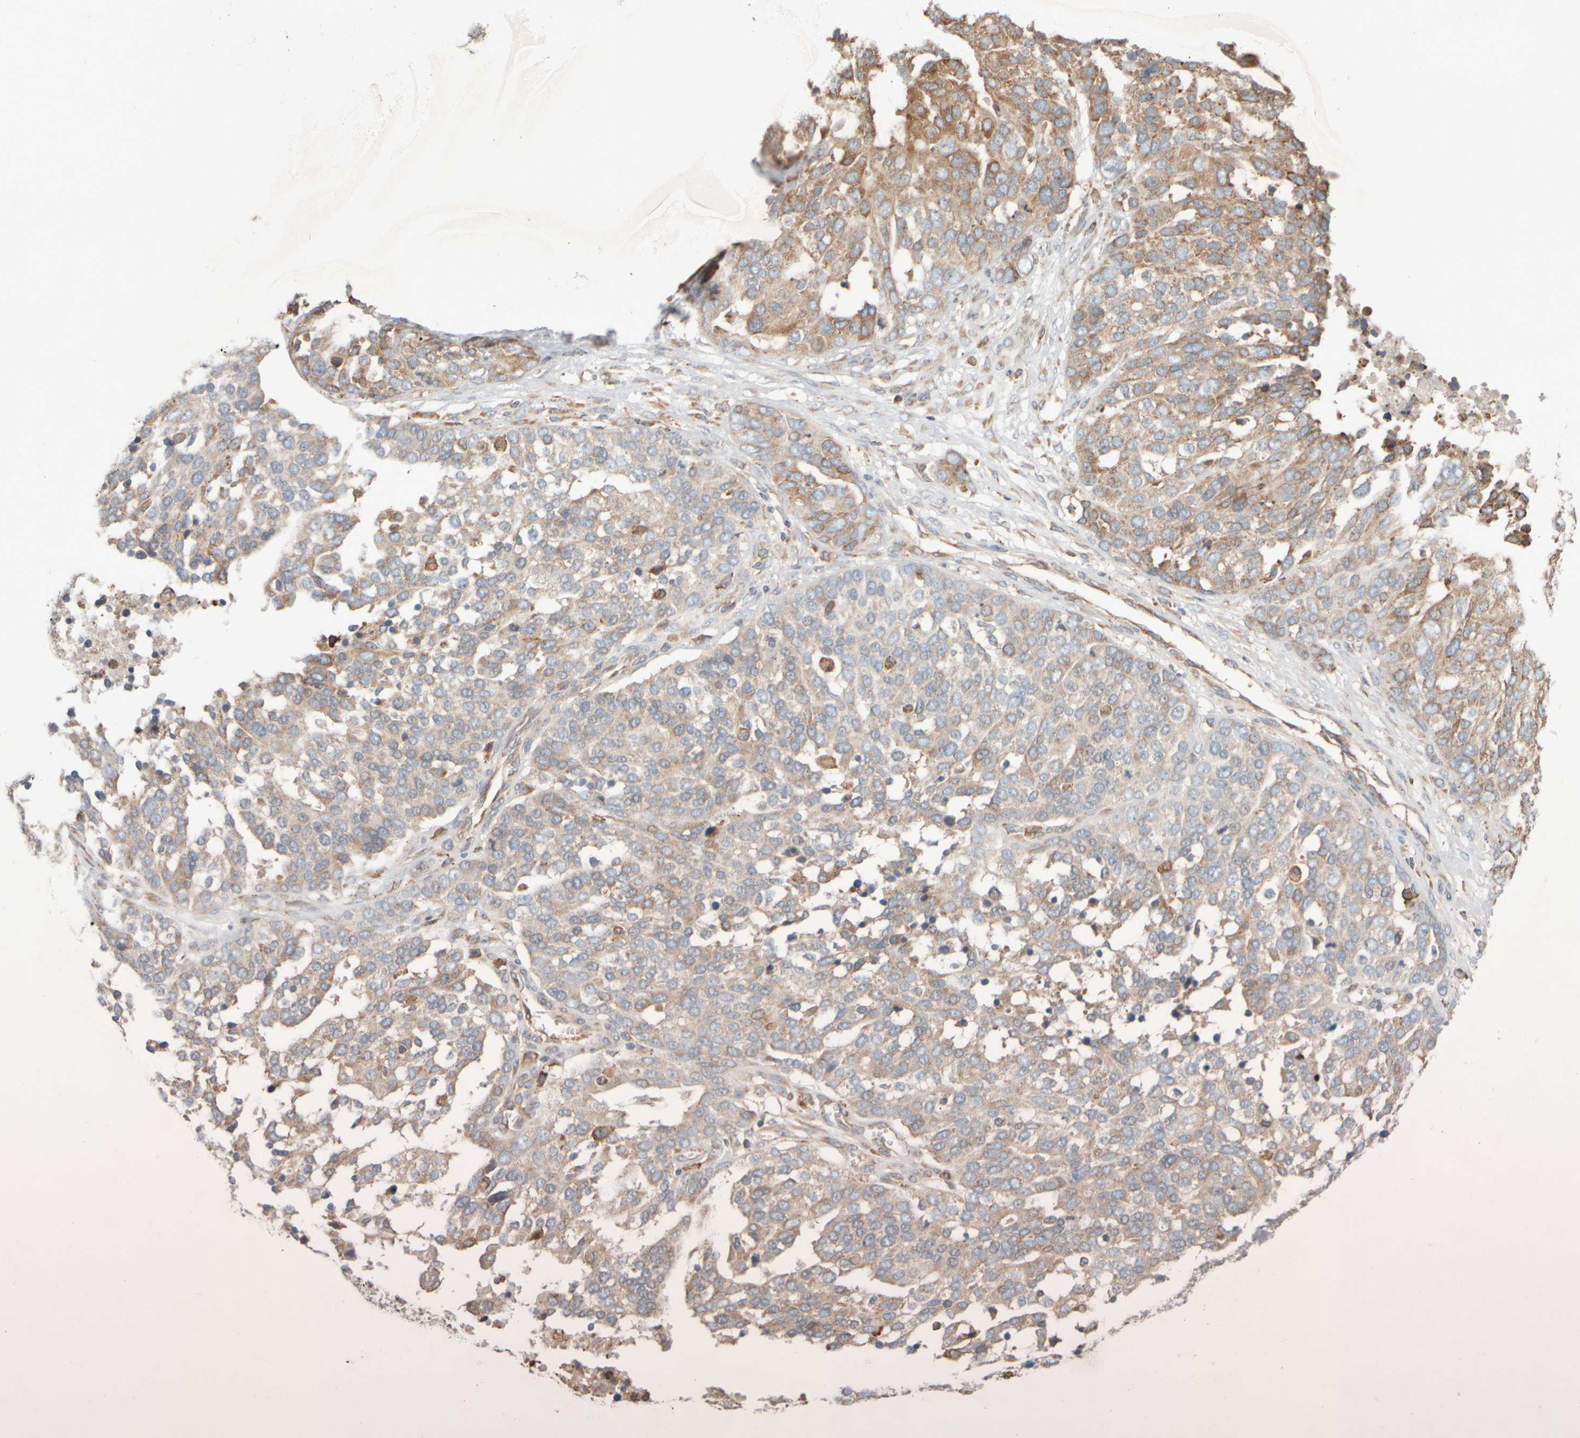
{"staining": {"intensity": "moderate", "quantity": "<25%", "location": "cytoplasmic/membranous"}, "tissue": "ovarian cancer", "cell_type": "Tumor cells", "image_type": "cancer", "snomed": [{"axis": "morphology", "description": "Cystadenocarcinoma, serous, NOS"}, {"axis": "topography", "description": "Ovary"}], "caption": "Protein staining exhibits moderate cytoplasmic/membranous expression in about <25% of tumor cells in ovarian cancer.", "gene": "EIF2B3", "patient": {"sex": "female", "age": 44}}